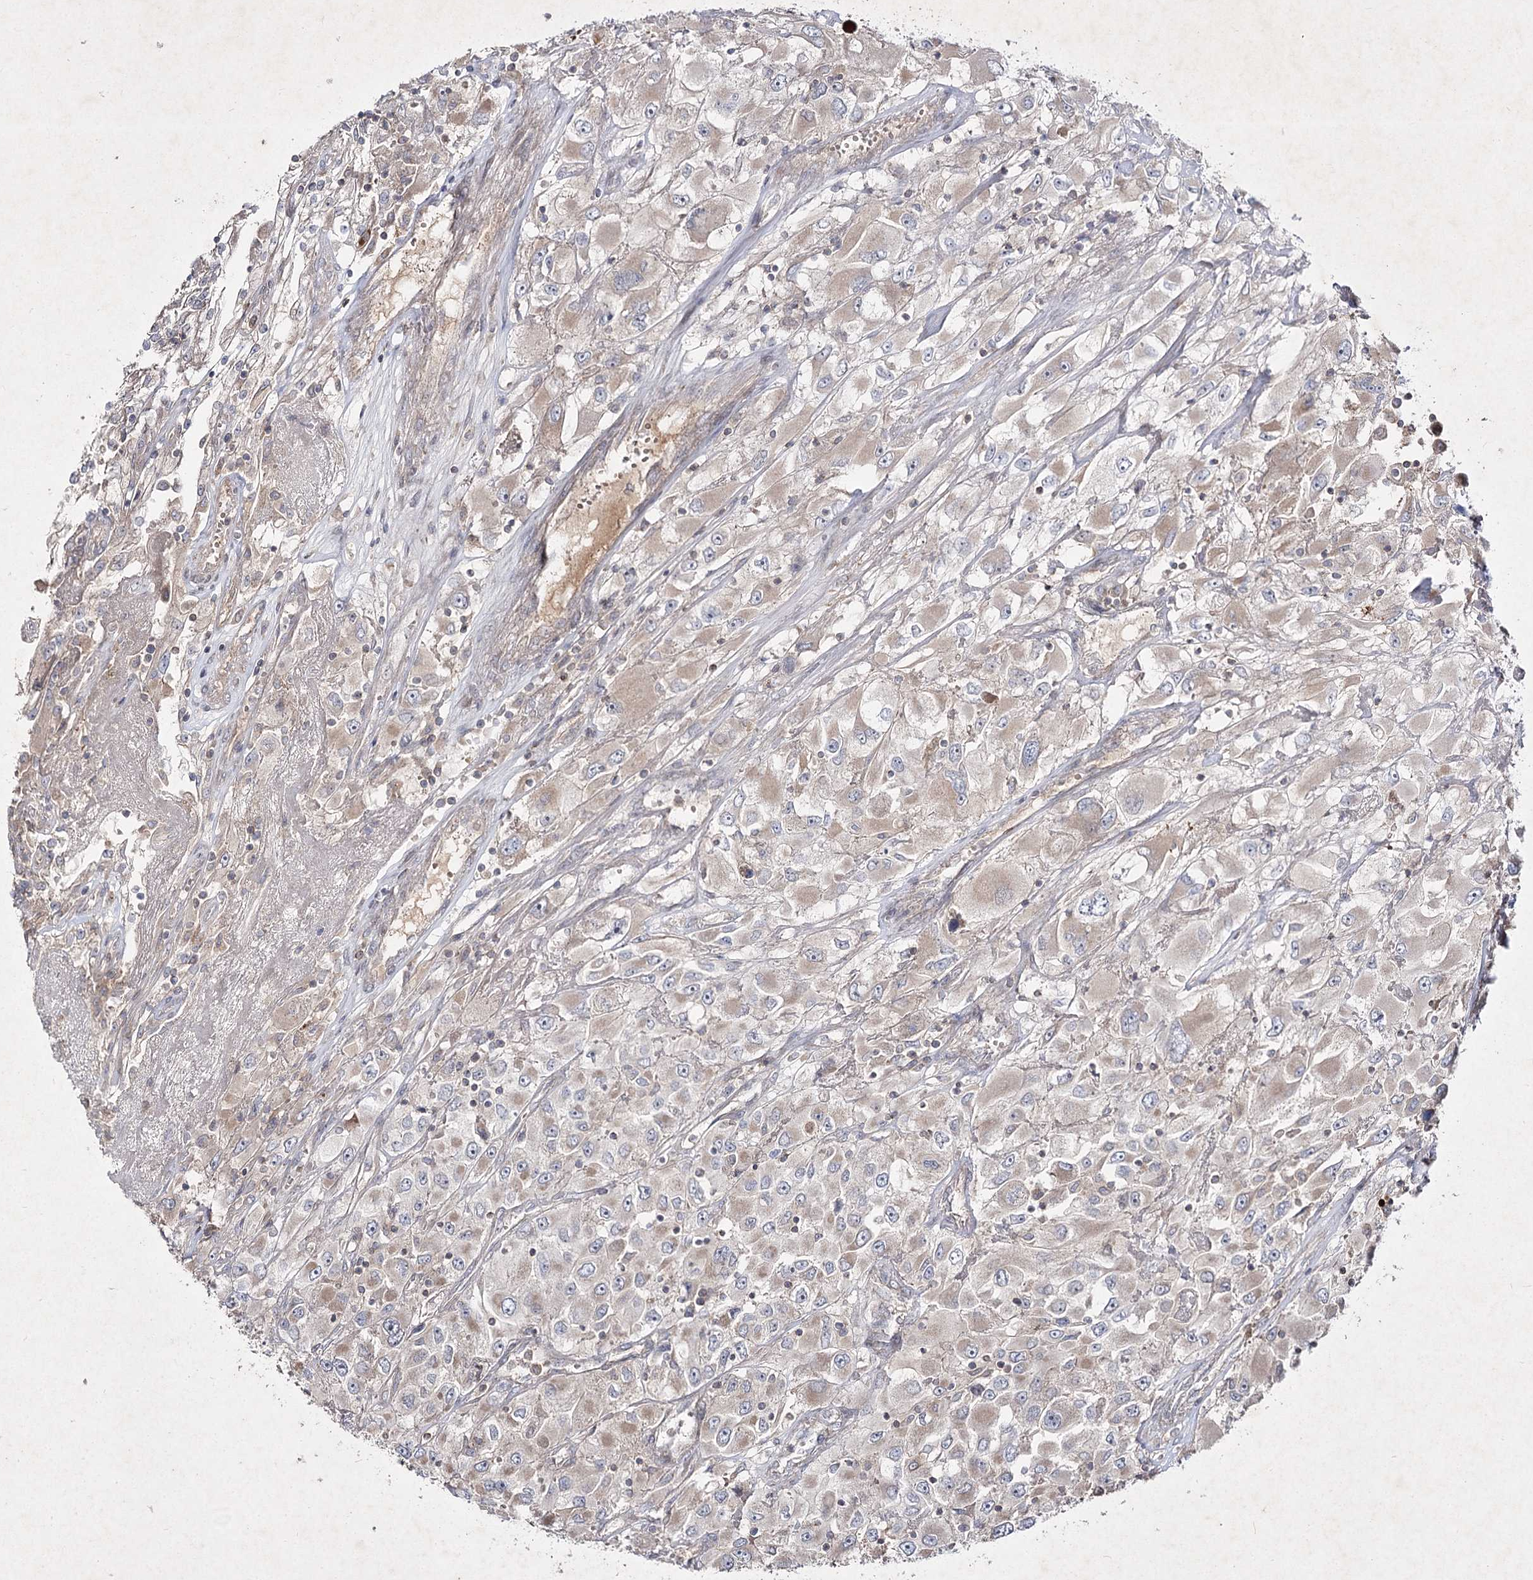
{"staining": {"intensity": "weak", "quantity": "25%-75%", "location": "cytoplasmic/membranous"}, "tissue": "renal cancer", "cell_type": "Tumor cells", "image_type": "cancer", "snomed": [{"axis": "morphology", "description": "Adenocarcinoma, NOS"}, {"axis": "topography", "description": "Kidney"}], "caption": "Protein staining of adenocarcinoma (renal) tissue exhibits weak cytoplasmic/membranous expression in about 25%-75% of tumor cells.", "gene": "CIB2", "patient": {"sex": "female", "age": 52}}